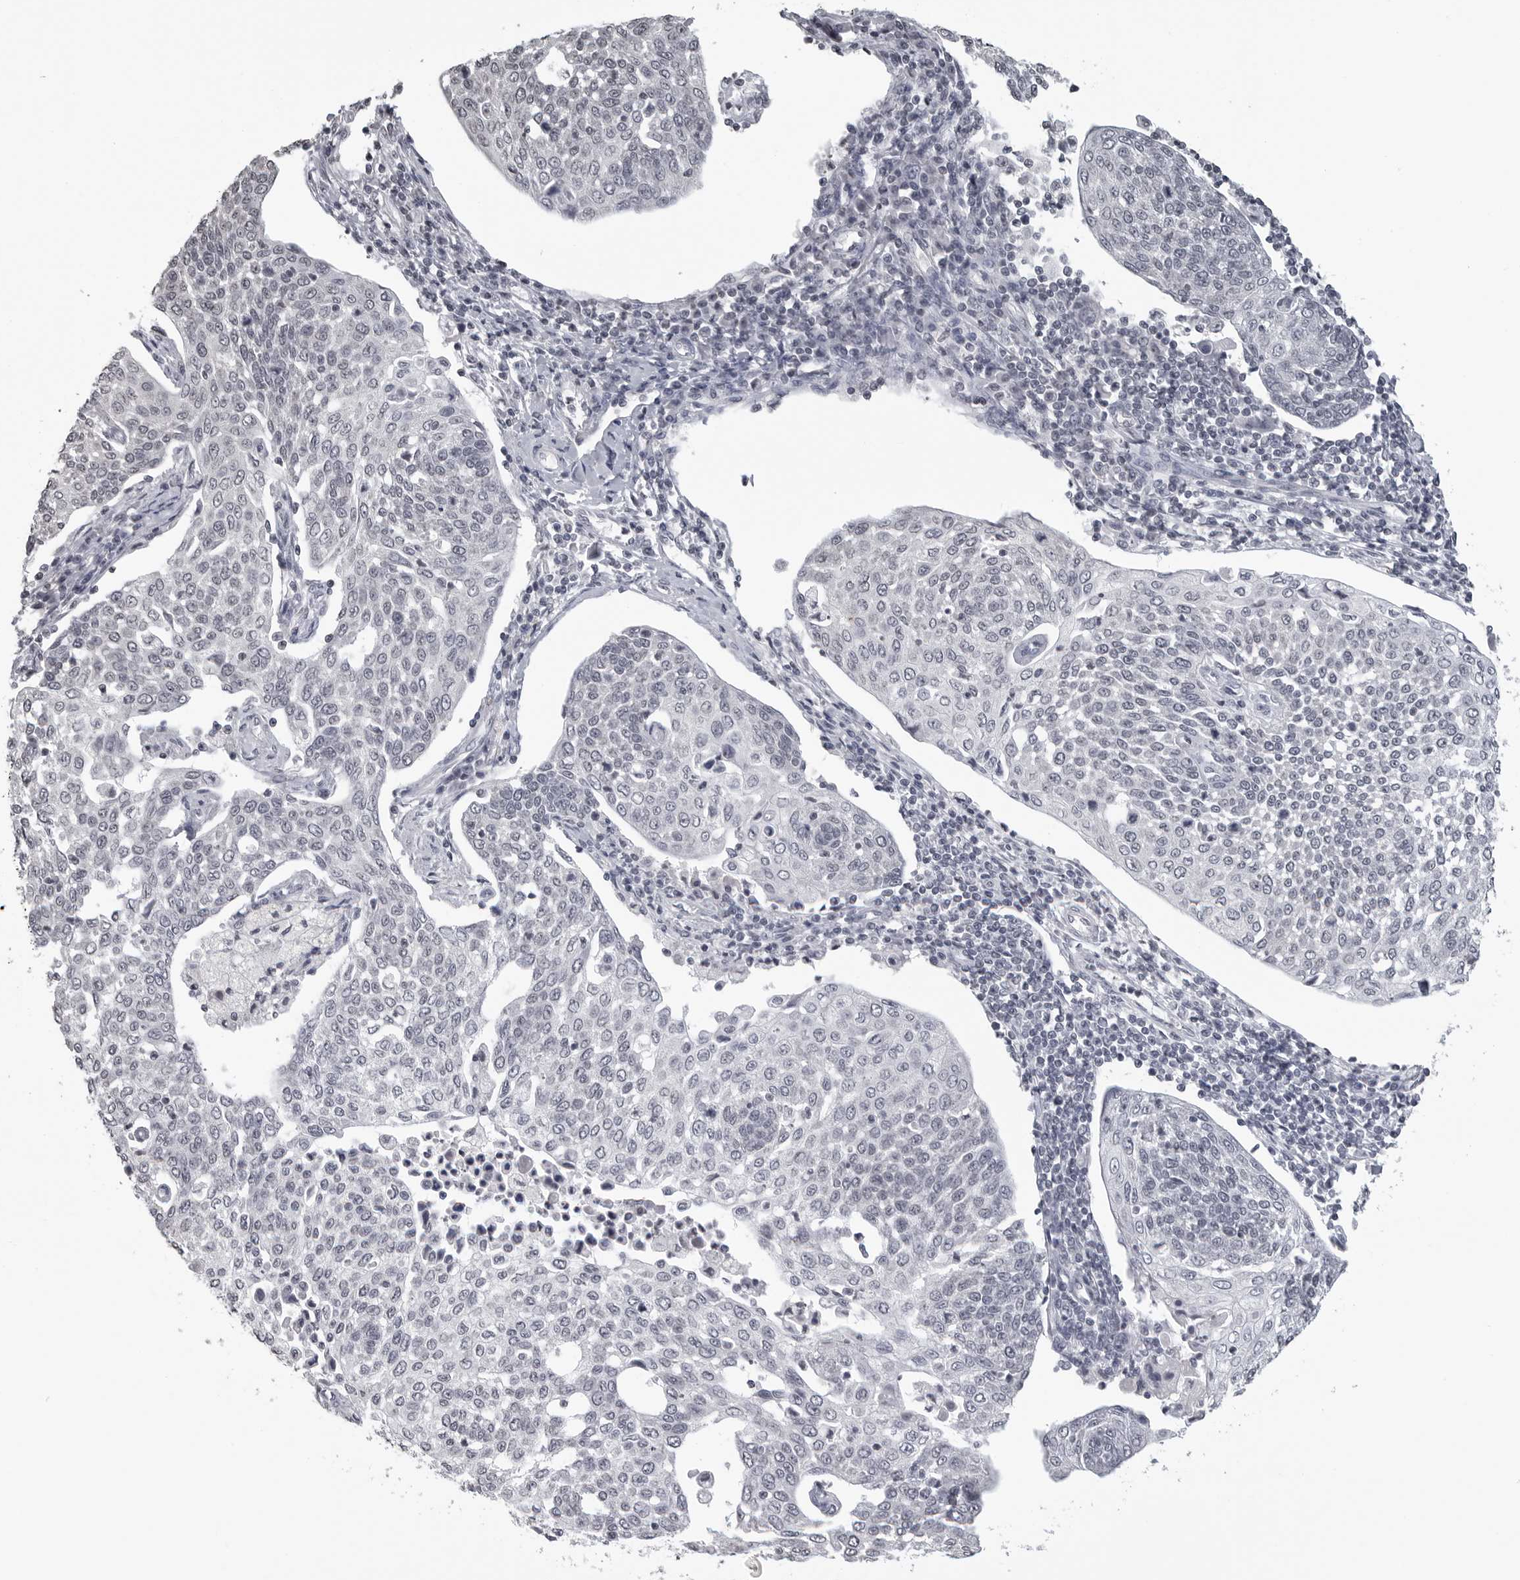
{"staining": {"intensity": "negative", "quantity": "none", "location": "none"}, "tissue": "cervical cancer", "cell_type": "Tumor cells", "image_type": "cancer", "snomed": [{"axis": "morphology", "description": "Squamous cell carcinoma, NOS"}, {"axis": "topography", "description": "Cervix"}], "caption": "Tumor cells show no significant protein staining in cervical cancer (squamous cell carcinoma). (DAB (3,3'-diaminobenzidine) IHC visualized using brightfield microscopy, high magnification).", "gene": "DDX54", "patient": {"sex": "female", "age": 34}}